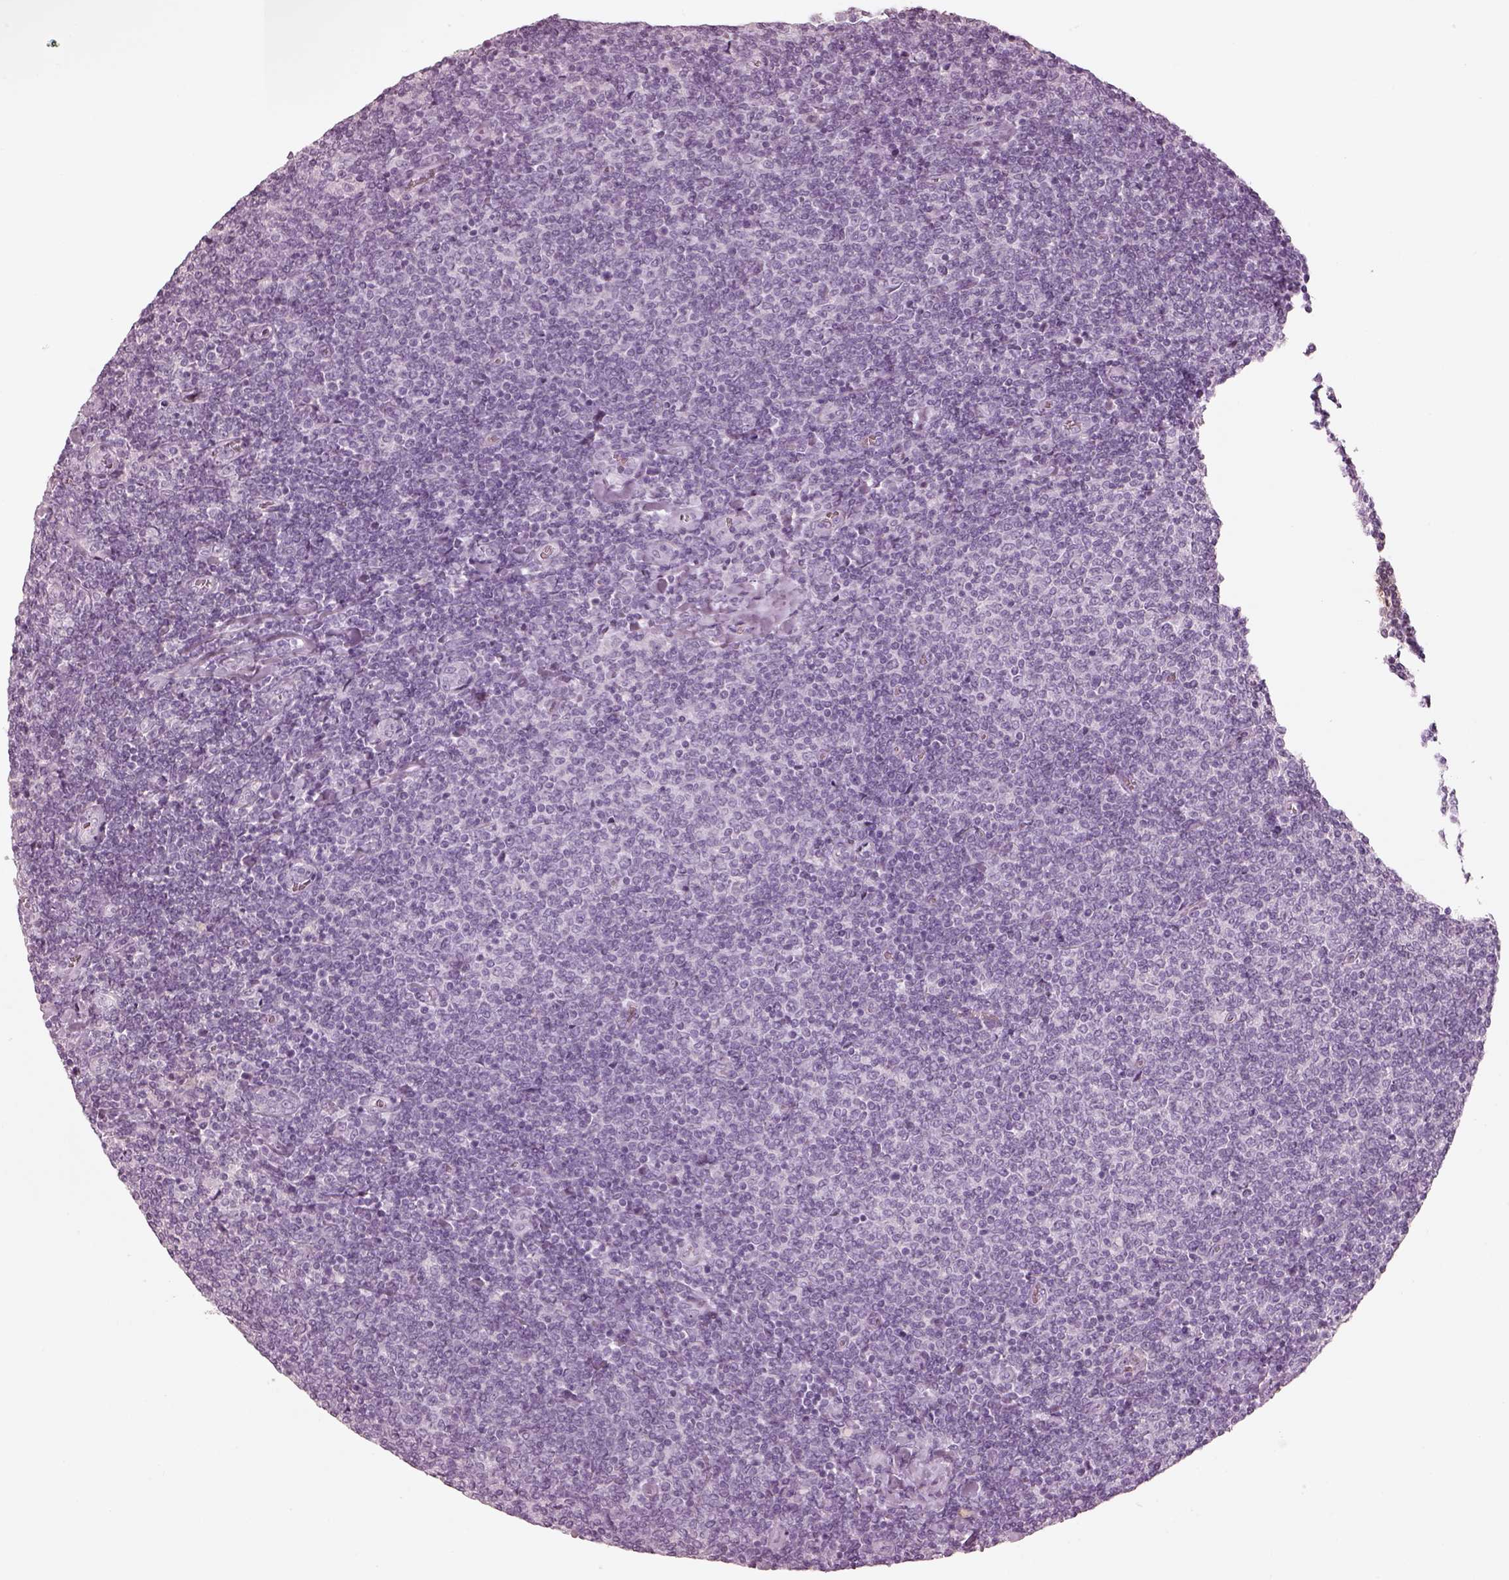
{"staining": {"intensity": "negative", "quantity": "none", "location": "none"}, "tissue": "lymphoma", "cell_type": "Tumor cells", "image_type": "cancer", "snomed": [{"axis": "morphology", "description": "Malignant lymphoma, non-Hodgkin's type, Low grade"}, {"axis": "topography", "description": "Lymph node"}], "caption": "Lymphoma stained for a protein using IHC reveals no expression tumor cells.", "gene": "OPN4", "patient": {"sex": "male", "age": 52}}